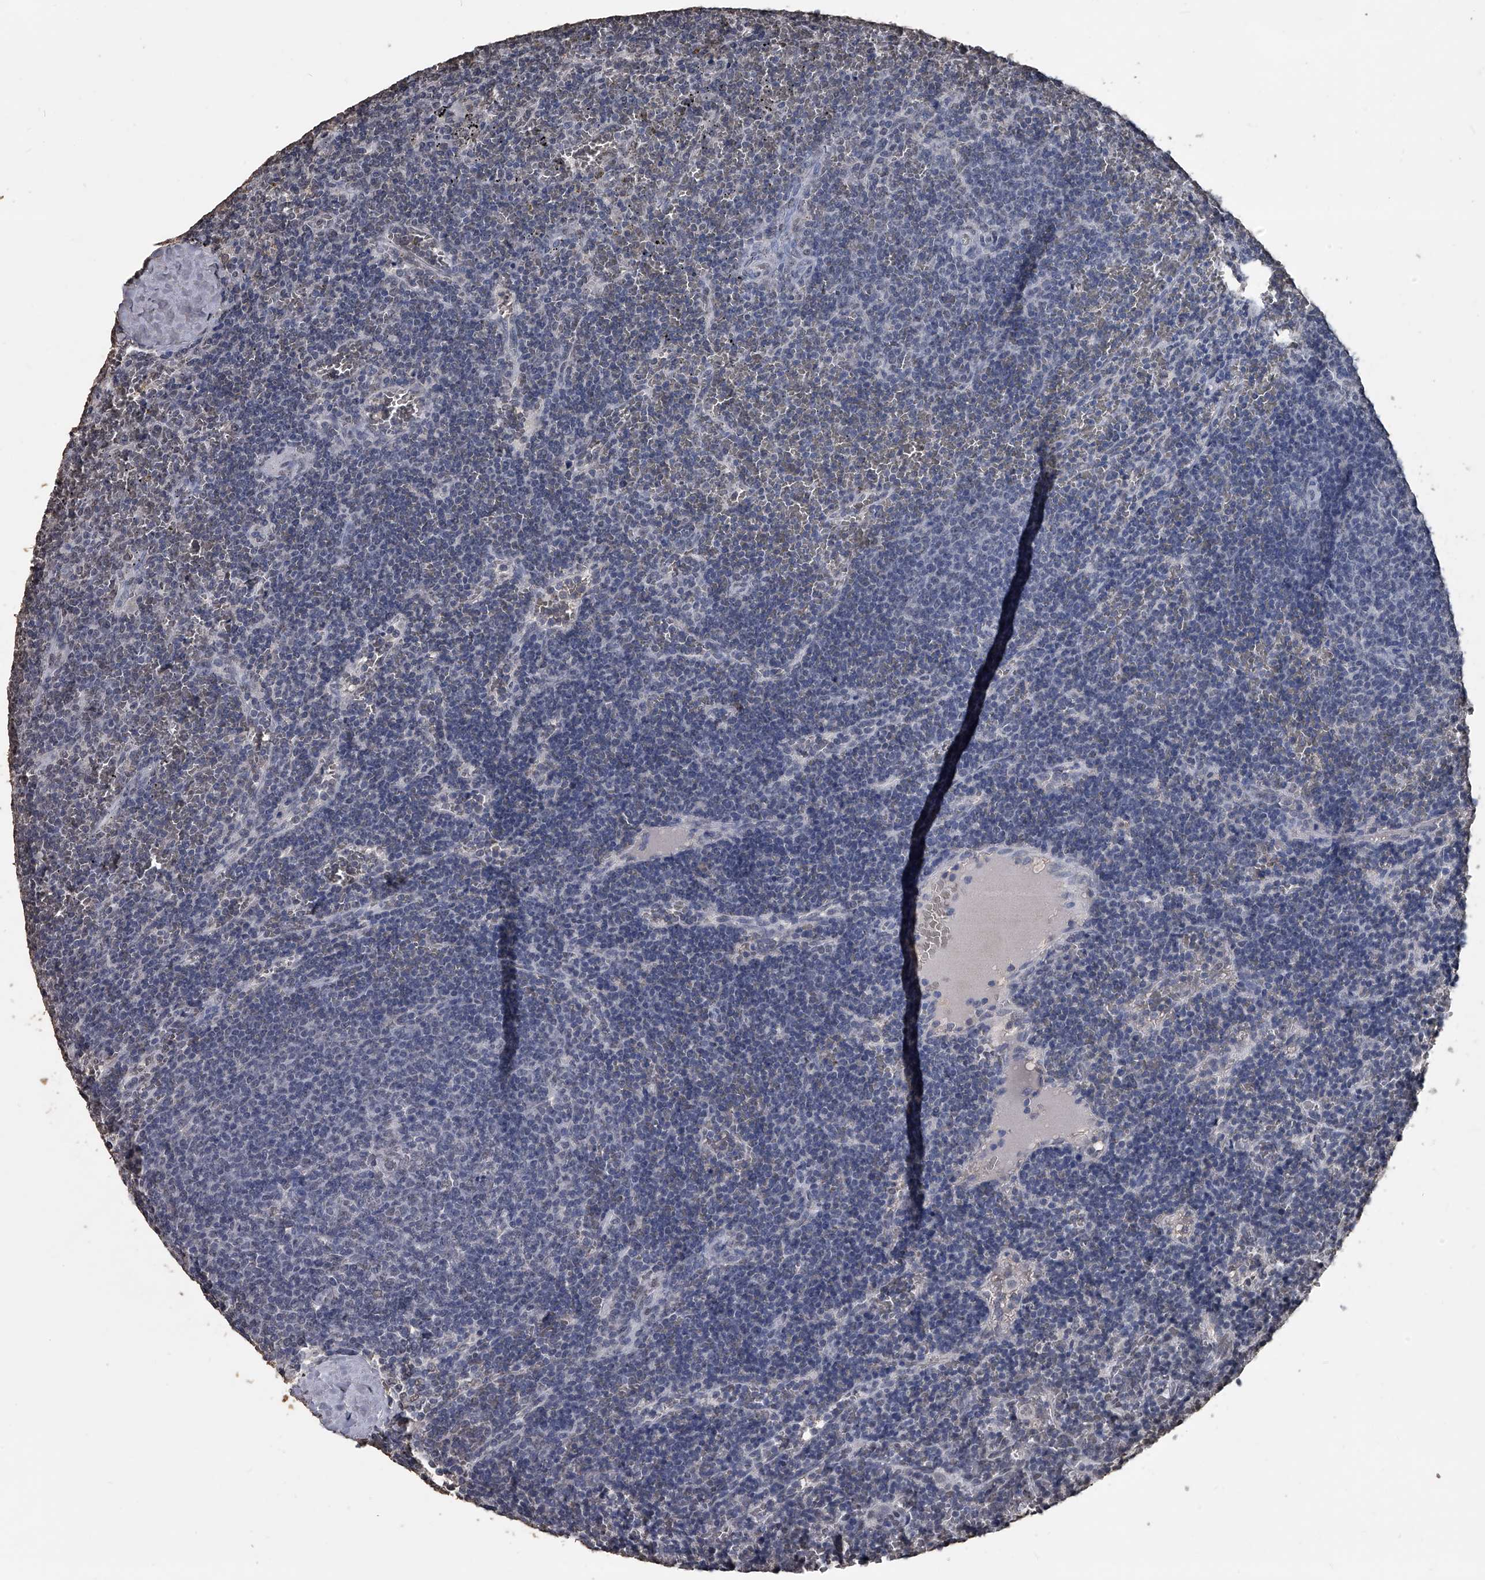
{"staining": {"intensity": "negative", "quantity": "none", "location": "none"}, "tissue": "lymphoma", "cell_type": "Tumor cells", "image_type": "cancer", "snomed": [{"axis": "morphology", "description": "Malignant lymphoma, non-Hodgkin's type, Low grade"}, {"axis": "topography", "description": "Spleen"}], "caption": "Immunohistochemistry of human lymphoma shows no staining in tumor cells.", "gene": "MATR3", "patient": {"sex": "female", "age": 50}}